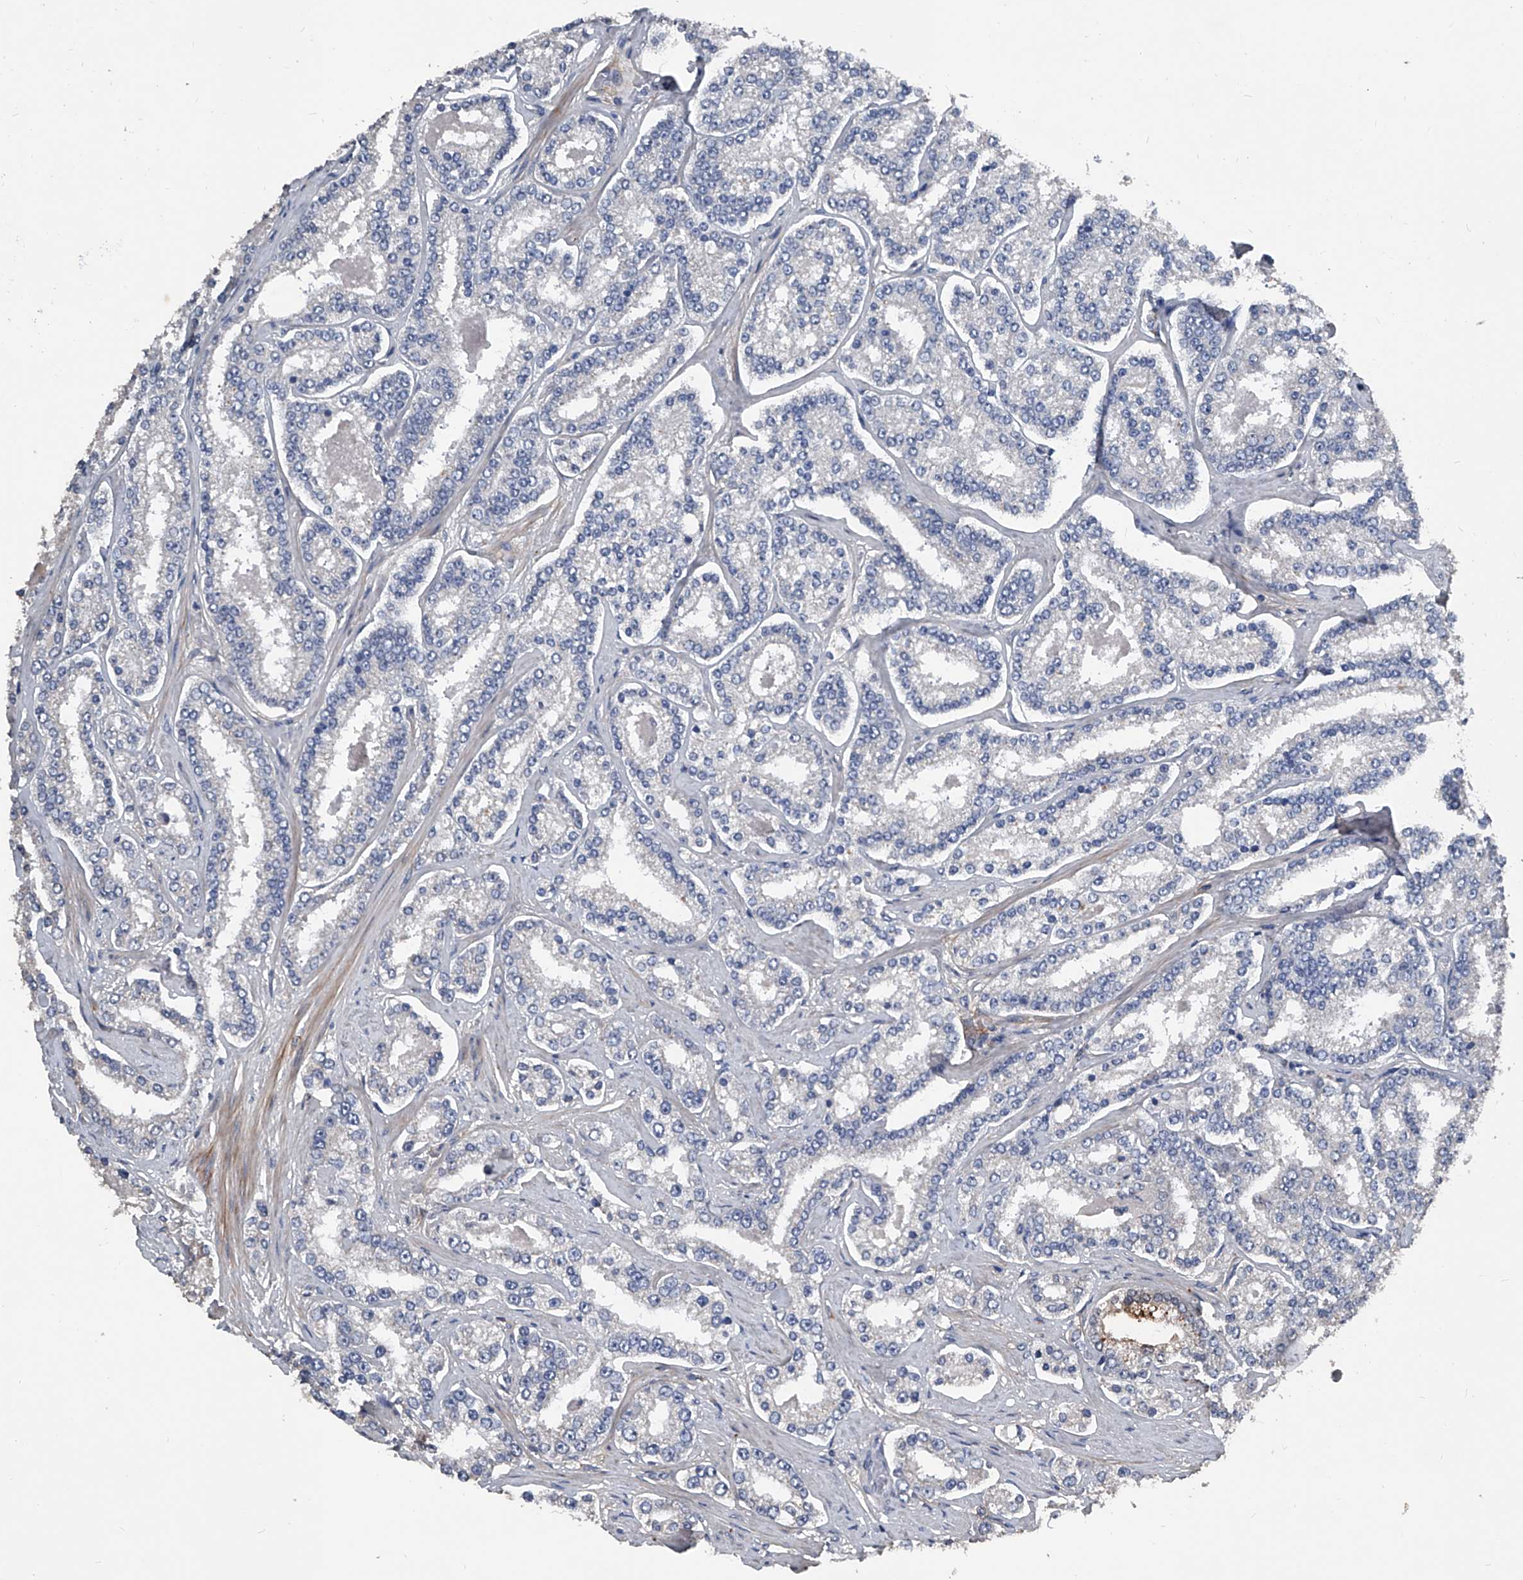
{"staining": {"intensity": "negative", "quantity": "none", "location": "none"}, "tissue": "prostate cancer", "cell_type": "Tumor cells", "image_type": "cancer", "snomed": [{"axis": "morphology", "description": "Normal tissue, NOS"}, {"axis": "morphology", "description": "Adenocarcinoma, High grade"}, {"axis": "topography", "description": "Prostate"}], "caption": "Prostate cancer was stained to show a protein in brown. There is no significant expression in tumor cells.", "gene": "PHACTR1", "patient": {"sex": "male", "age": 83}}